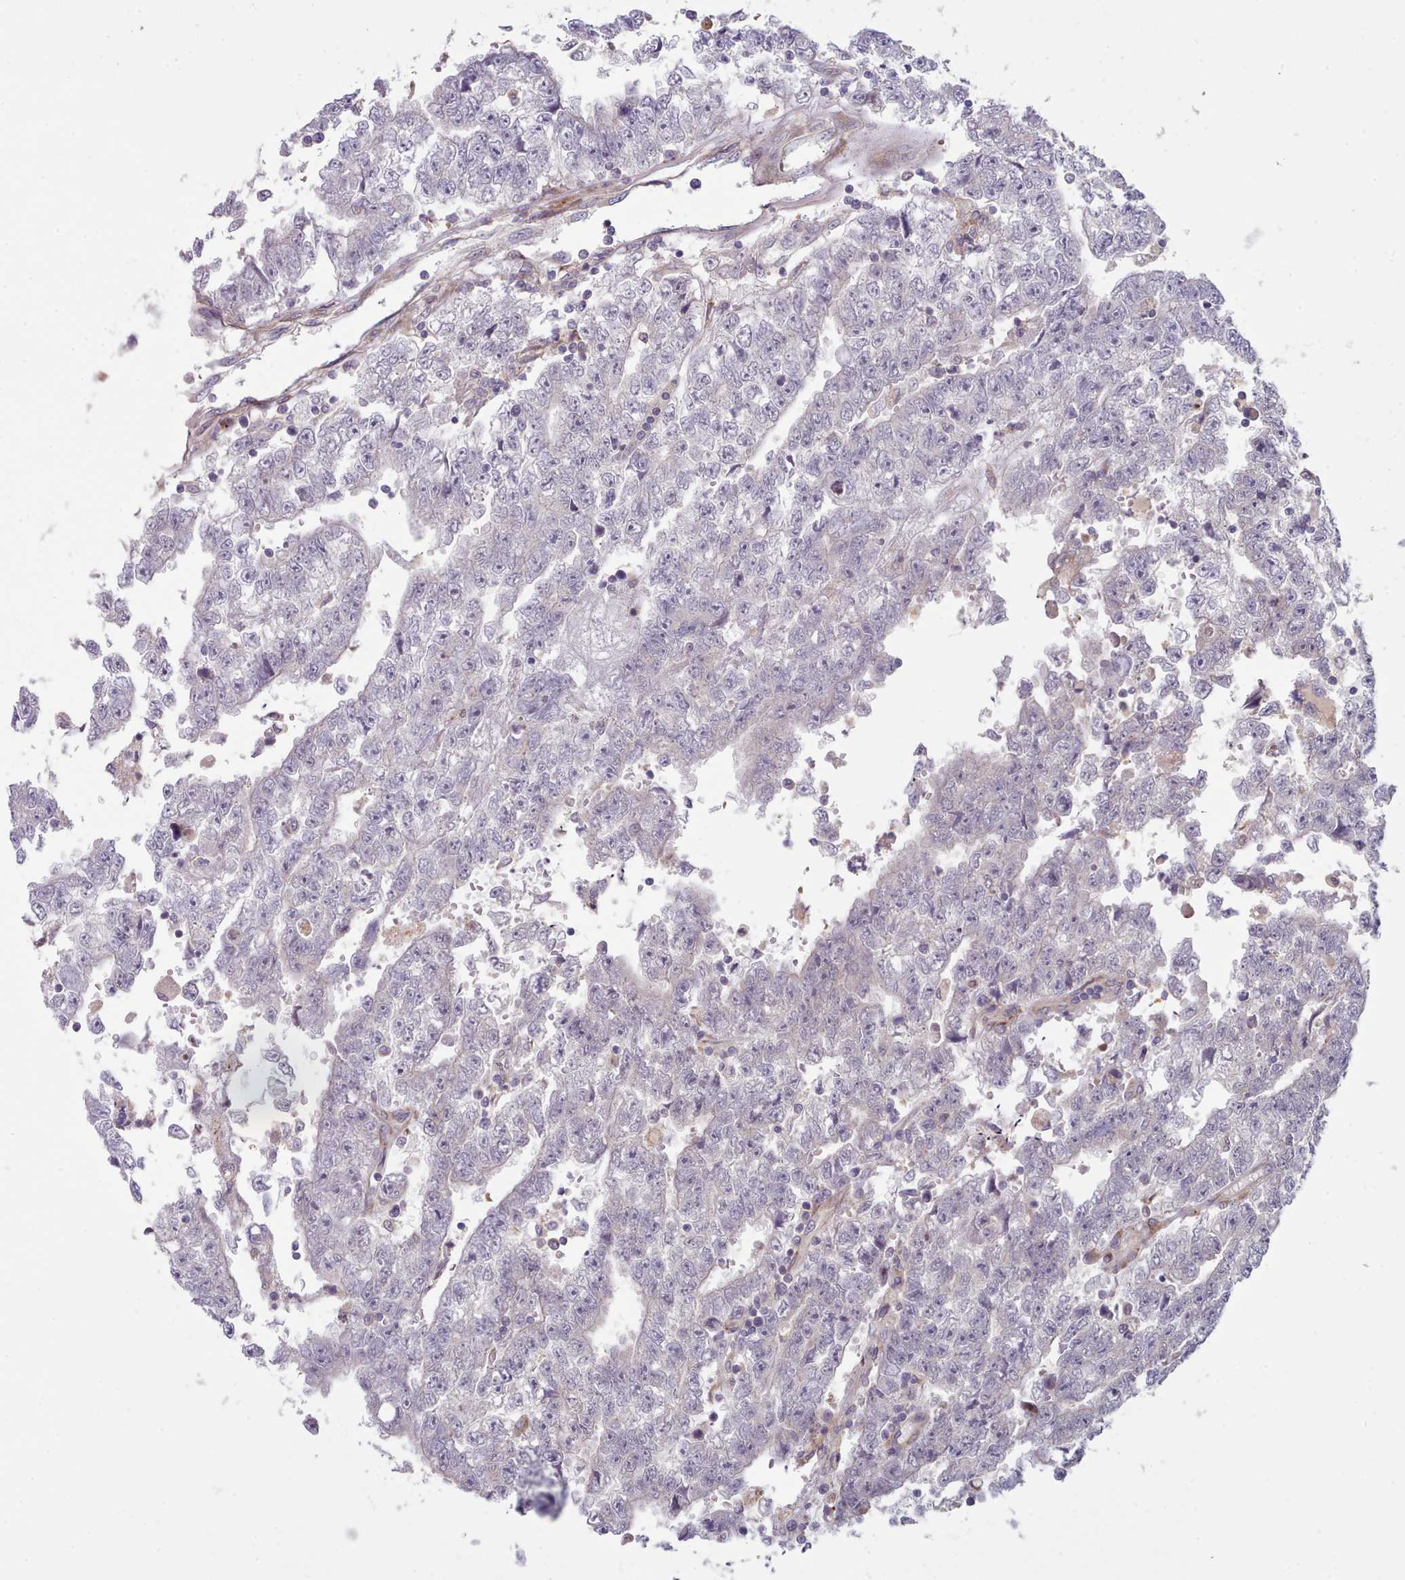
{"staining": {"intensity": "weak", "quantity": "<25%", "location": "cytoplasmic/membranous"}, "tissue": "testis cancer", "cell_type": "Tumor cells", "image_type": "cancer", "snomed": [{"axis": "morphology", "description": "Carcinoma, Embryonal, NOS"}, {"axis": "topography", "description": "Testis"}], "caption": "Tumor cells show no significant expression in testis cancer (embryonal carcinoma). (DAB immunohistochemistry visualized using brightfield microscopy, high magnification).", "gene": "TRIM26", "patient": {"sex": "male", "age": 25}}